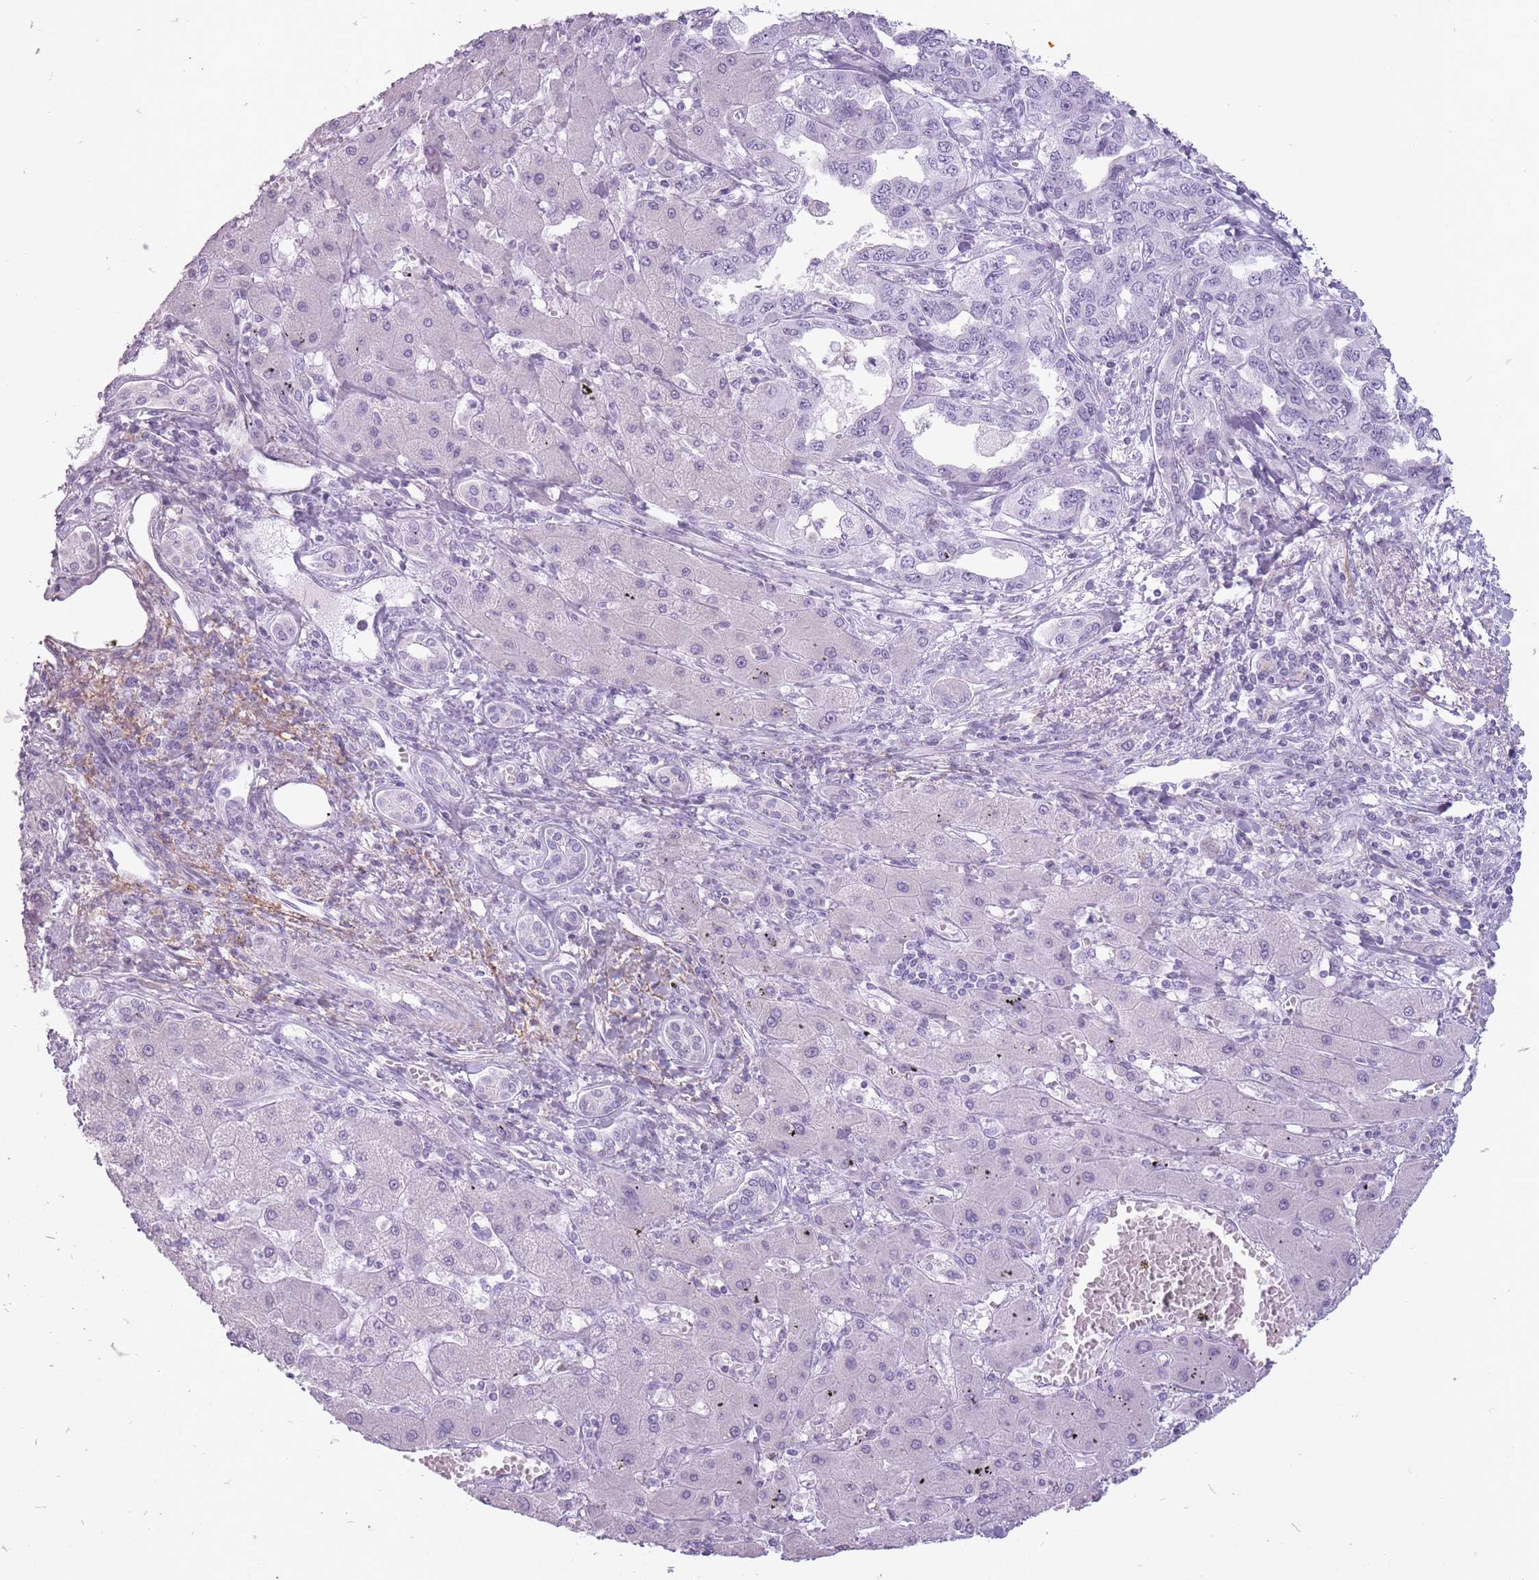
{"staining": {"intensity": "negative", "quantity": "none", "location": "none"}, "tissue": "liver cancer", "cell_type": "Tumor cells", "image_type": "cancer", "snomed": [{"axis": "morphology", "description": "Cholangiocarcinoma"}, {"axis": "topography", "description": "Liver"}], "caption": "Protein analysis of liver cholangiocarcinoma demonstrates no significant positivity in tumor cells.", "gene": "RFX4", "patient": {"sex": "male", "age": 59}}